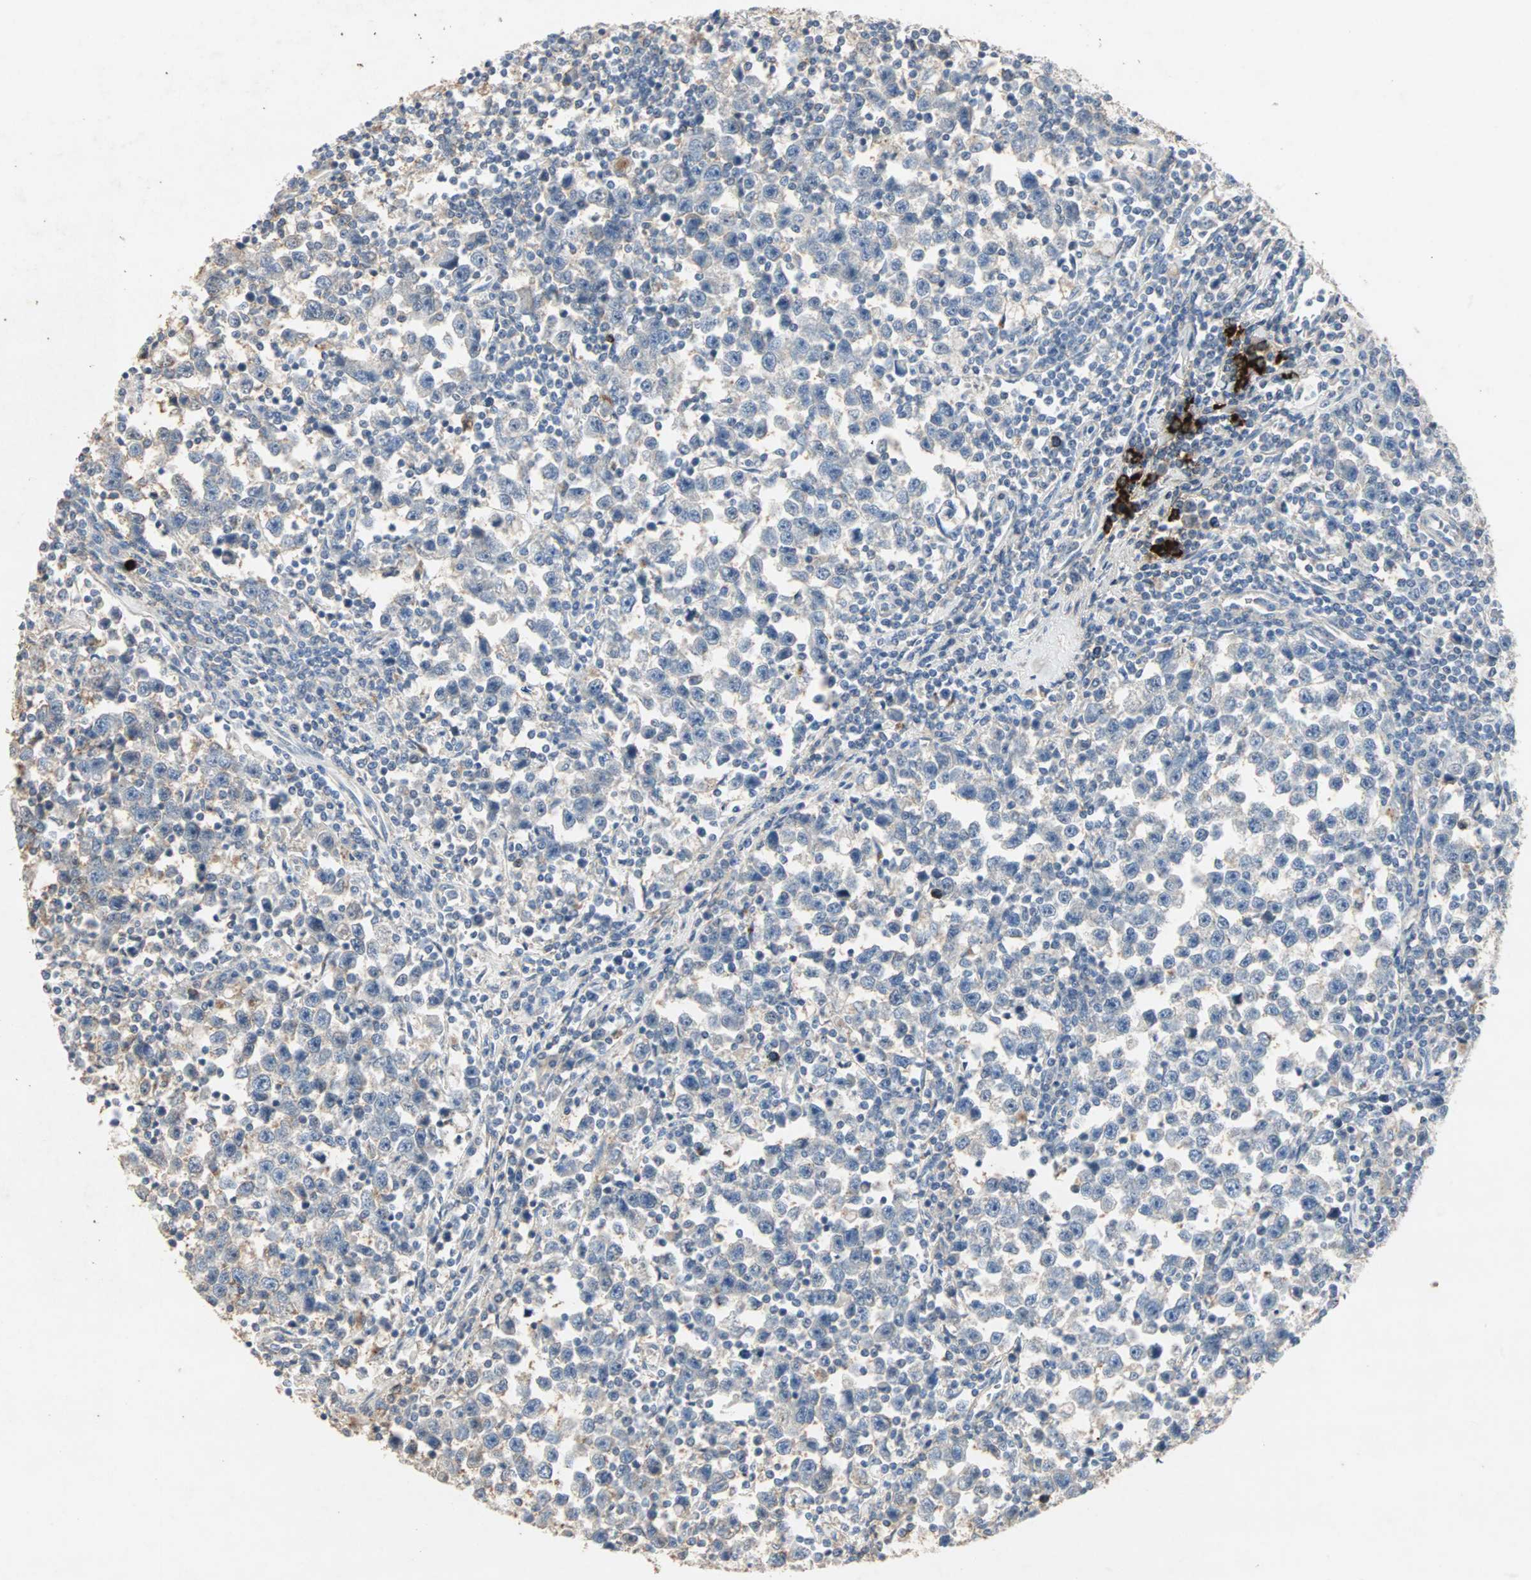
{"staining": {"intensity": "weak", "quantity": "<25%", "location": "cytoplasmic/membranous"}, "tissue": "testis cancer", "cell_type": "Tumor cells", "image_type": "cancer", "snomed": [{"axis": "morphology", "description": "Seminoma, NOS"}, {"axis": "topography", "description": "Testis"}], "caption": "The image demonstrates no staining of tumor cells in testis cancer.", "gene": "CEACAM6", "patient": {"sex": "male", "age": 43}}